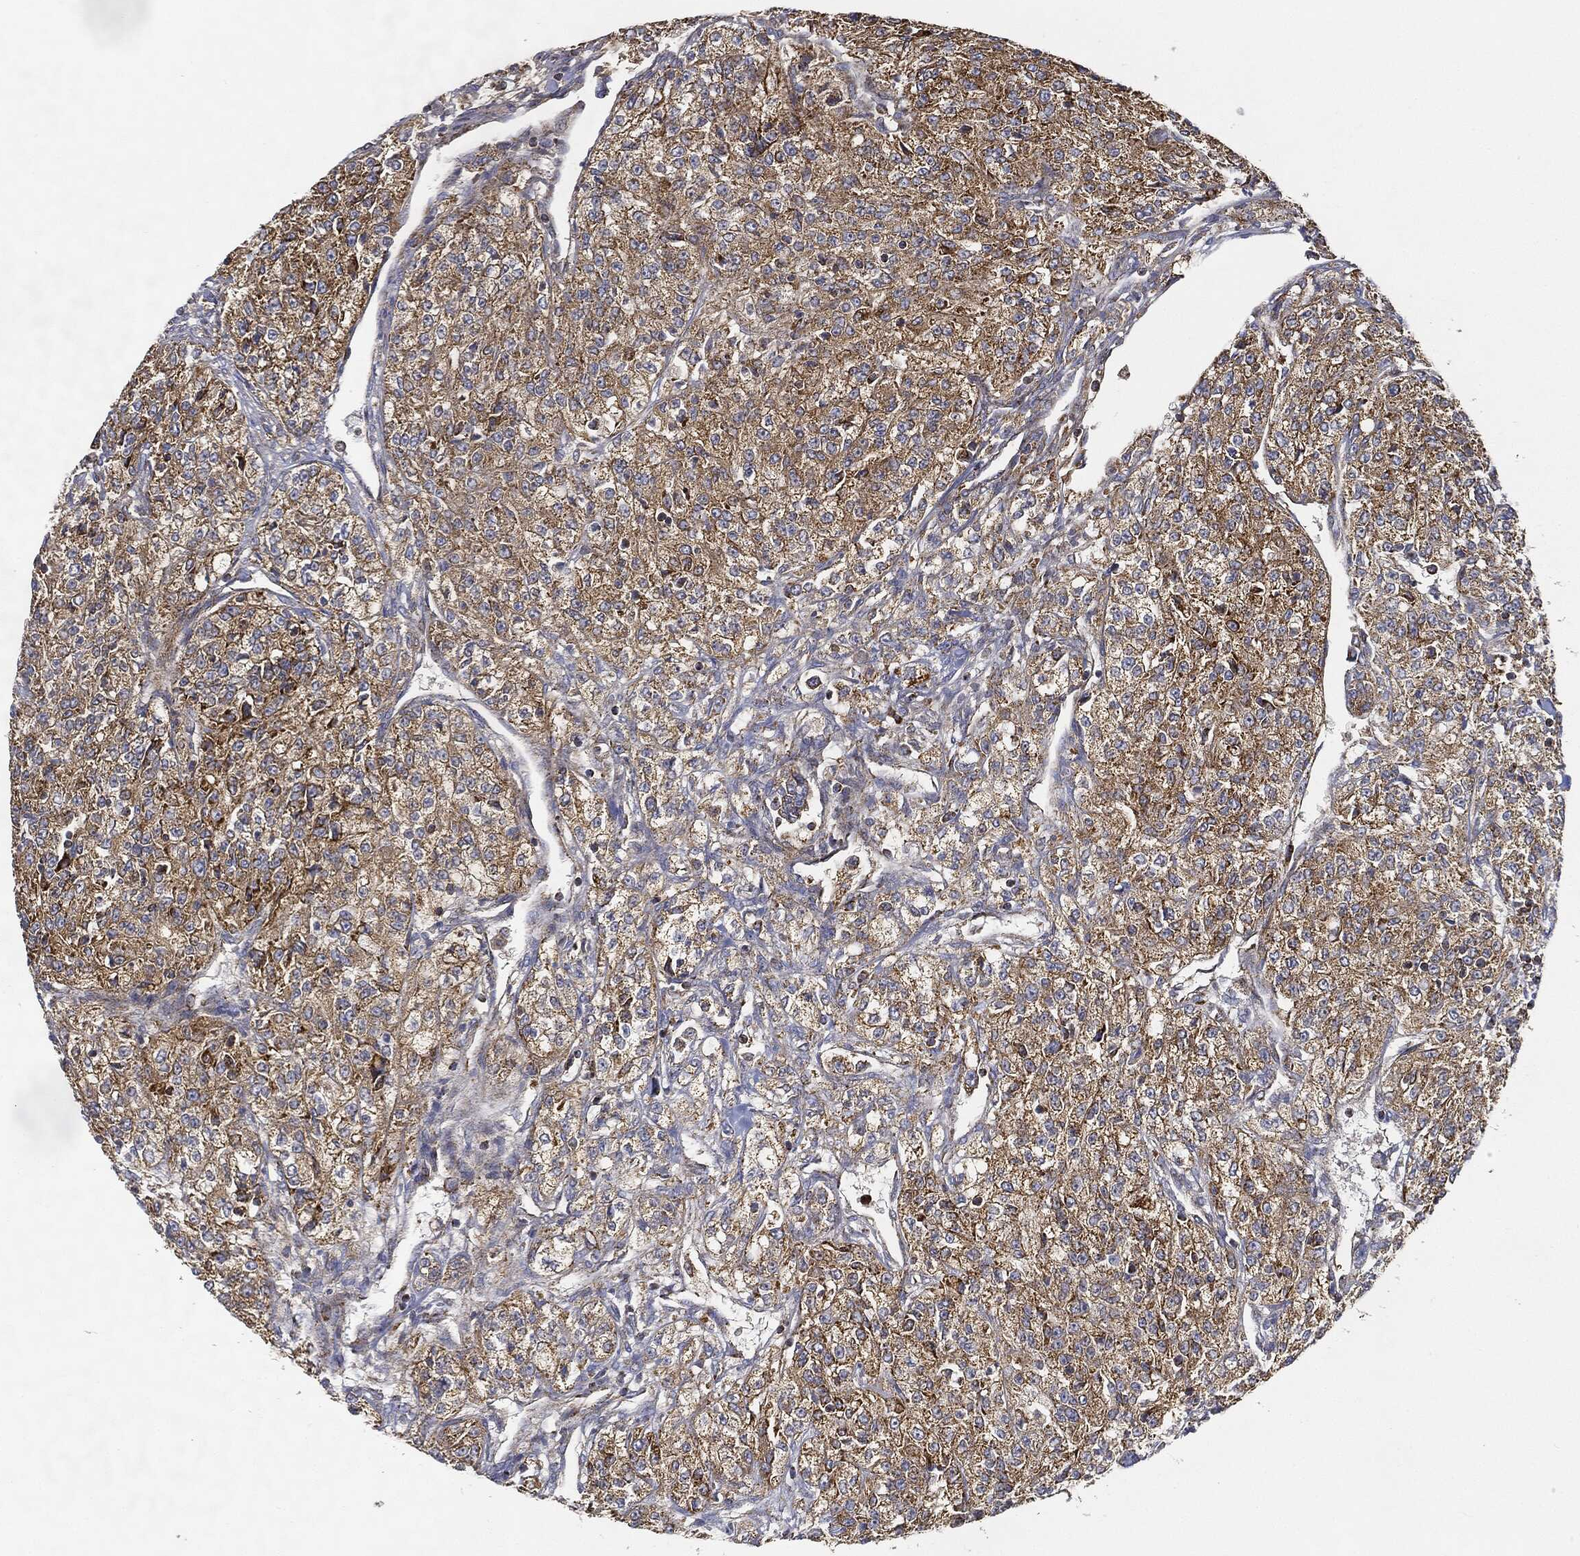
{"staining": {"intensity": "strong", "quantity": ">75%", "location": "cytoplasmic/membranous"}, "tissue": "renal cancer", "cell_type": "Tumor cells", "image_type": "cancer", "snomed": [{"axis": "morphology", "description": "Adenocarcinoma, NOS"}, {"axis": "topography", "description": "Kidney"}], "caption": "A brown stain labels strong cytoplasmic/membranous staining of a protein in renal cancer tumor cells.", "gene": "CAPN15", "patient": {"sex": "female", "age": 63}}